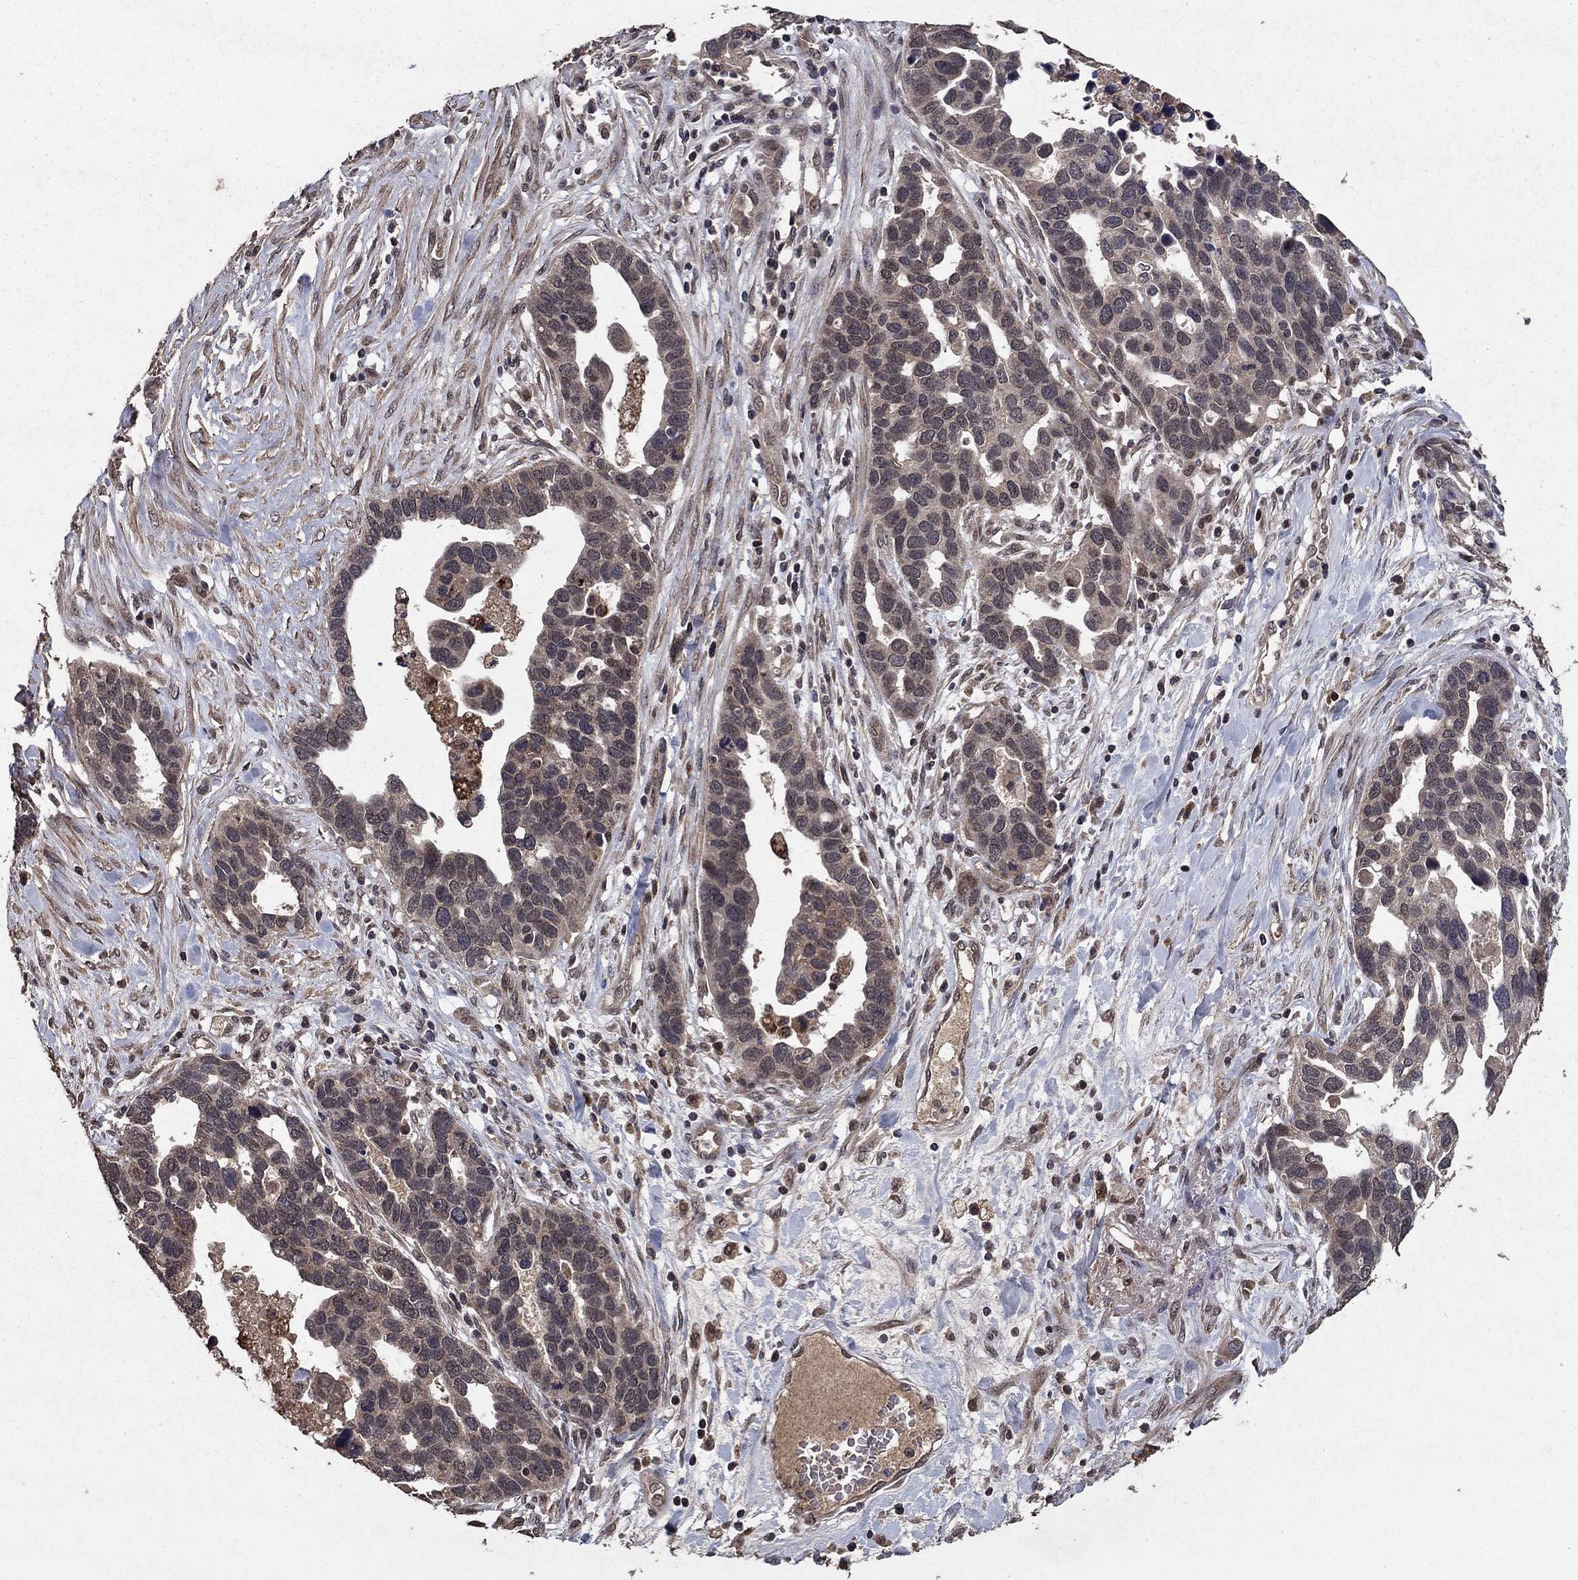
{"staining": {"intensity": "negative", "quantity": "none", "location": "none"}, "tissue": "ovarian cancer", "cell_type": "Tumor cells", "image_type": "cancer", "snomed": [{"axis": "morphology", "description": "Cystadenocarcinoma, serous, NOS"}, {"axis": "topography", "description": "Ovary"}], "caption": "Serous cystadenocarcinoma (ovarian) was stained to show a protein in brown. There is no significant staining in tumor cells.", "gene": "DHRS1", "patient": {"sex": "female", "age": 54}}